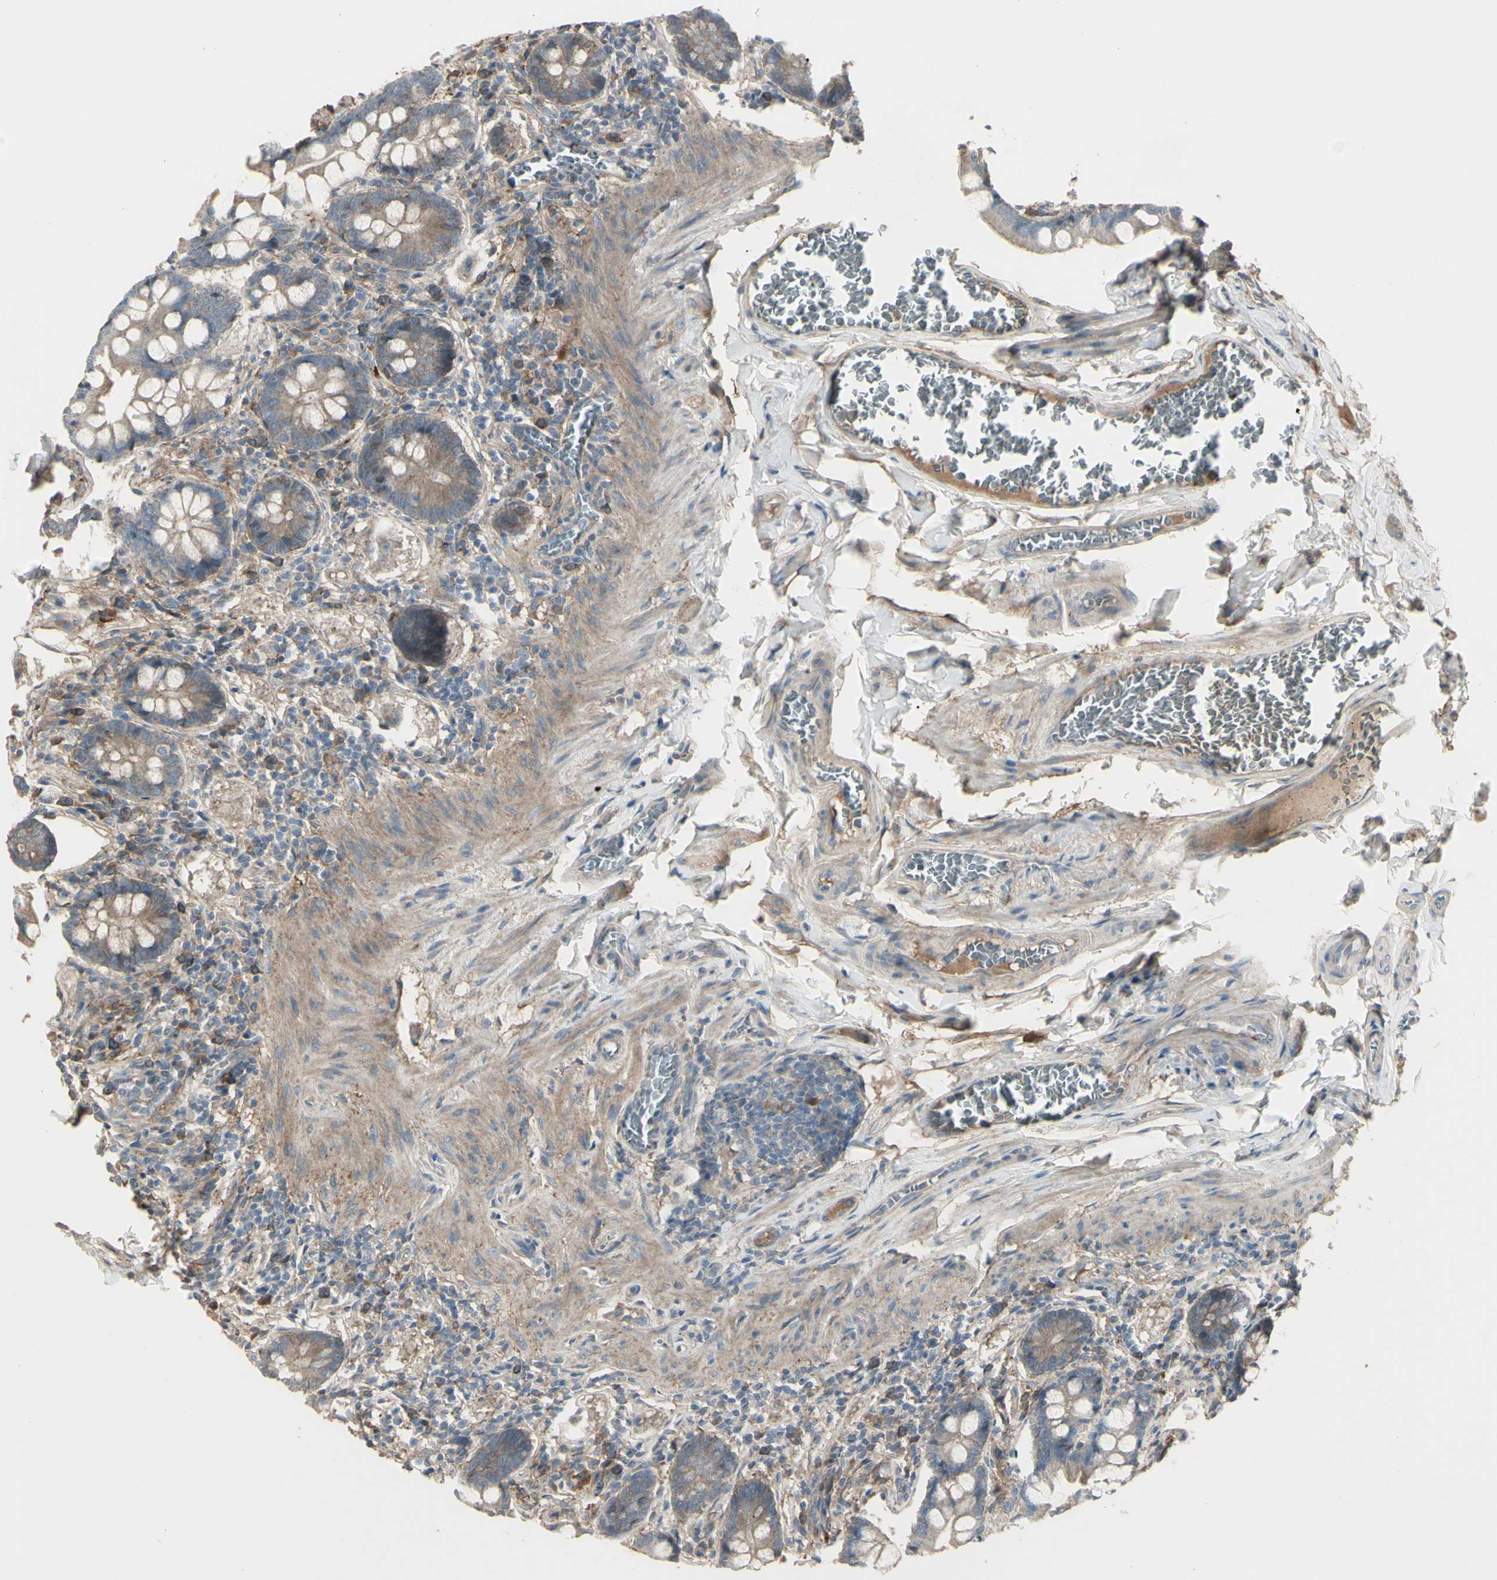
{"staining": {"intensity": "weak", "quantity": ">75%", "location": "cytoplasmic/membranous"}, "tissue": "small intestine", "cell_type": "Glandular cells", "image_type": "normal", "snomed": [{"axis": "morphology", "description": "Normal tissue, NOS"}, {"axis": "topography", "description": "Small intestine"}], "caption": "Immunohistochemistry (IHC) of unremarkable human small intestine reveals low levels of weak cytoplasmic/membranous staining in approximately >75% of glandular cells. The staining is performed using DAB (3,3'-diaminobenzidine) brown chromogen to label protein expression. The nuclei are counter-stained blue using hematoxylin.", "gene": "CD276", "patient": {"sex": "male", "age": 41}}